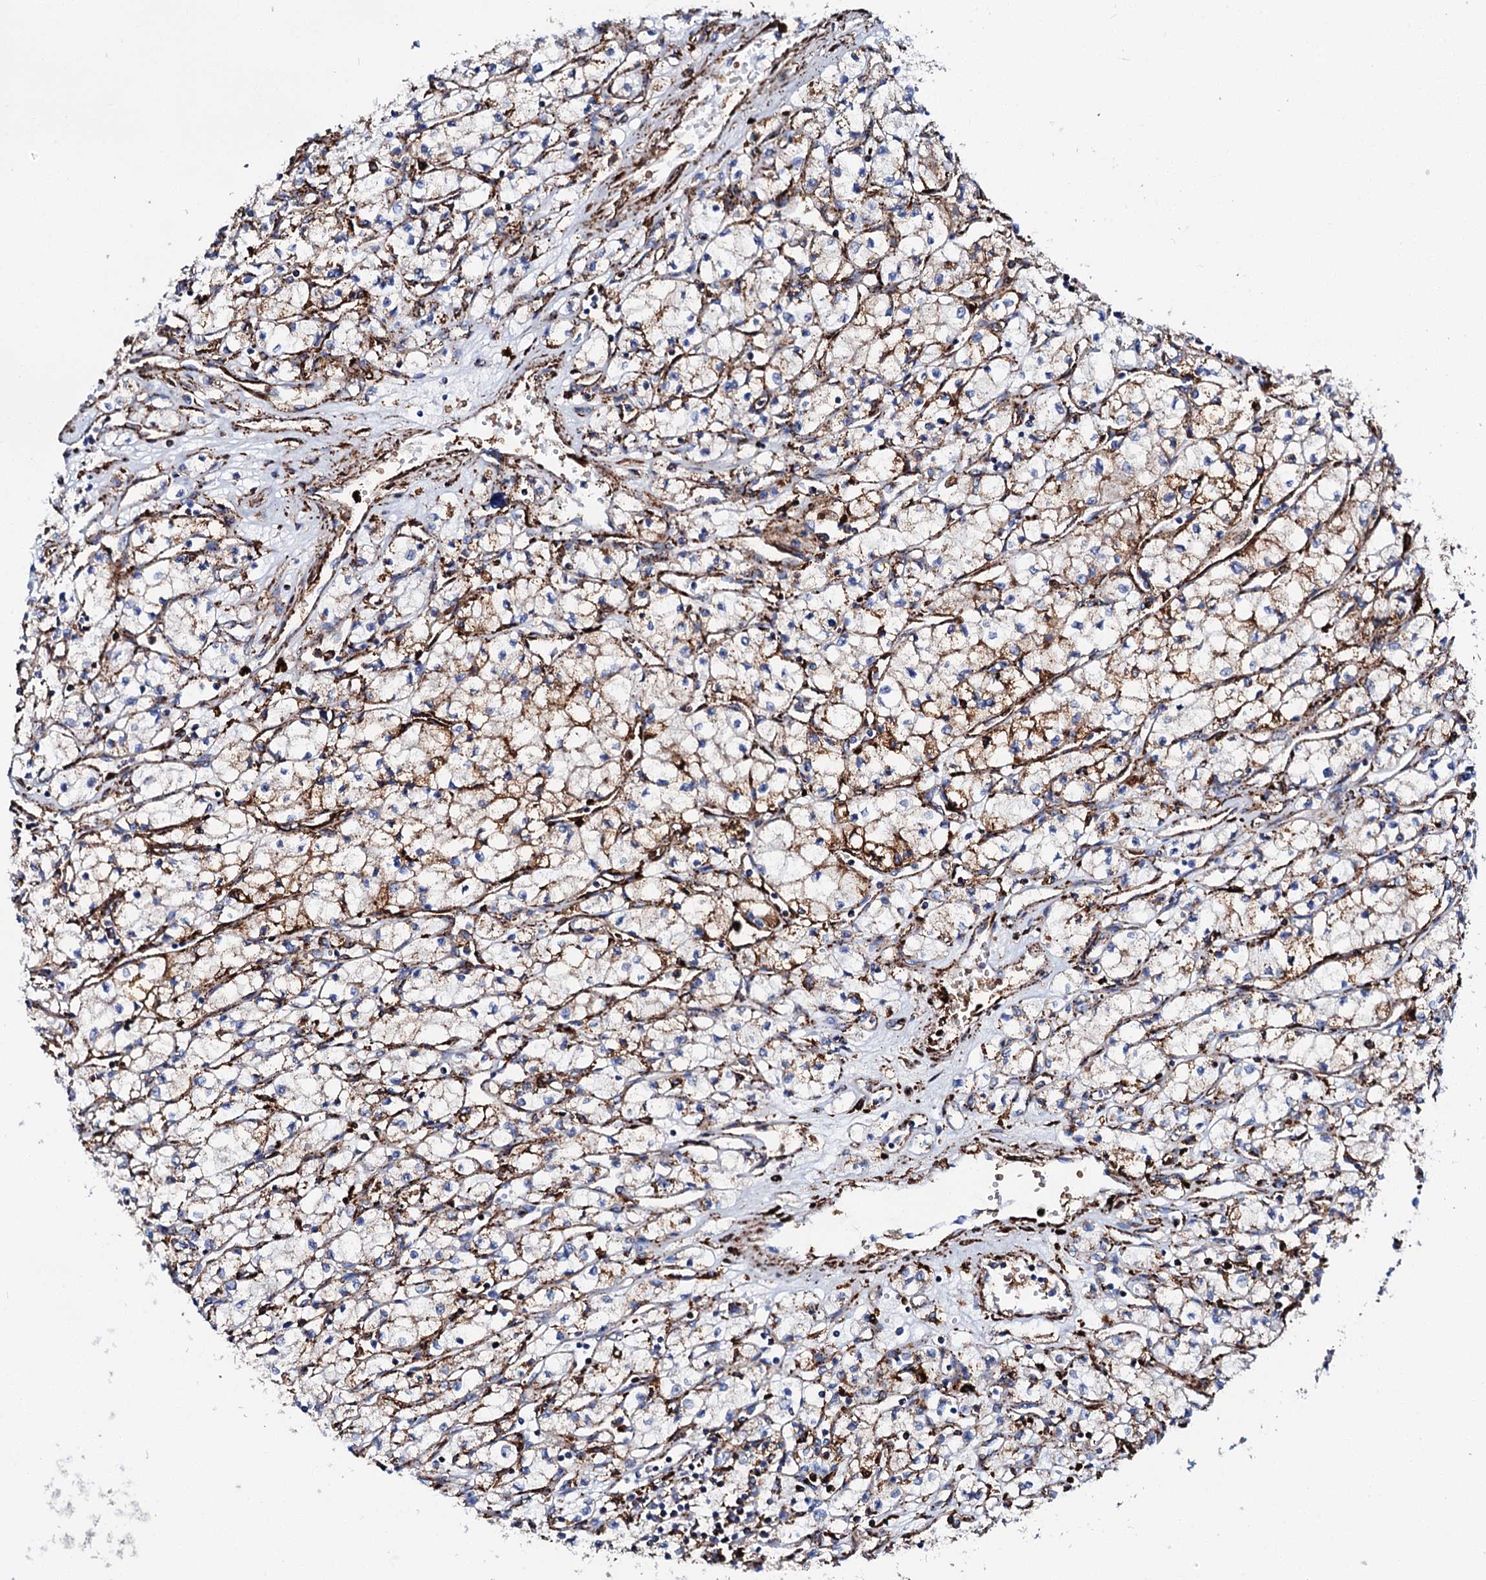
{"staining": {"intensity": "moderate", "quantity": "25%-75%", "location": "cytoplasmic/membranous"}, "tissue": "renal cancer", "cell_type": "Tumor cells", "image_type": "cancer", "snomed": [{"axis": "morphology", "description": "Adenocarcinoma, NOS"}, {"axis": "topography", "description": "Kidney"}], "caption": "Protein expression analysis of renal cancer (adenocarcinoma) displays moderate cytoplasmic/membranous positivity in approximately 25%-75% of tumor cells. (DAB (3,3'-diaminobenzidine) = brown stain, brightfield microscopy at high magnification).", "gene": "MED13L", "patient": {"sex": "male", "age": 59}}